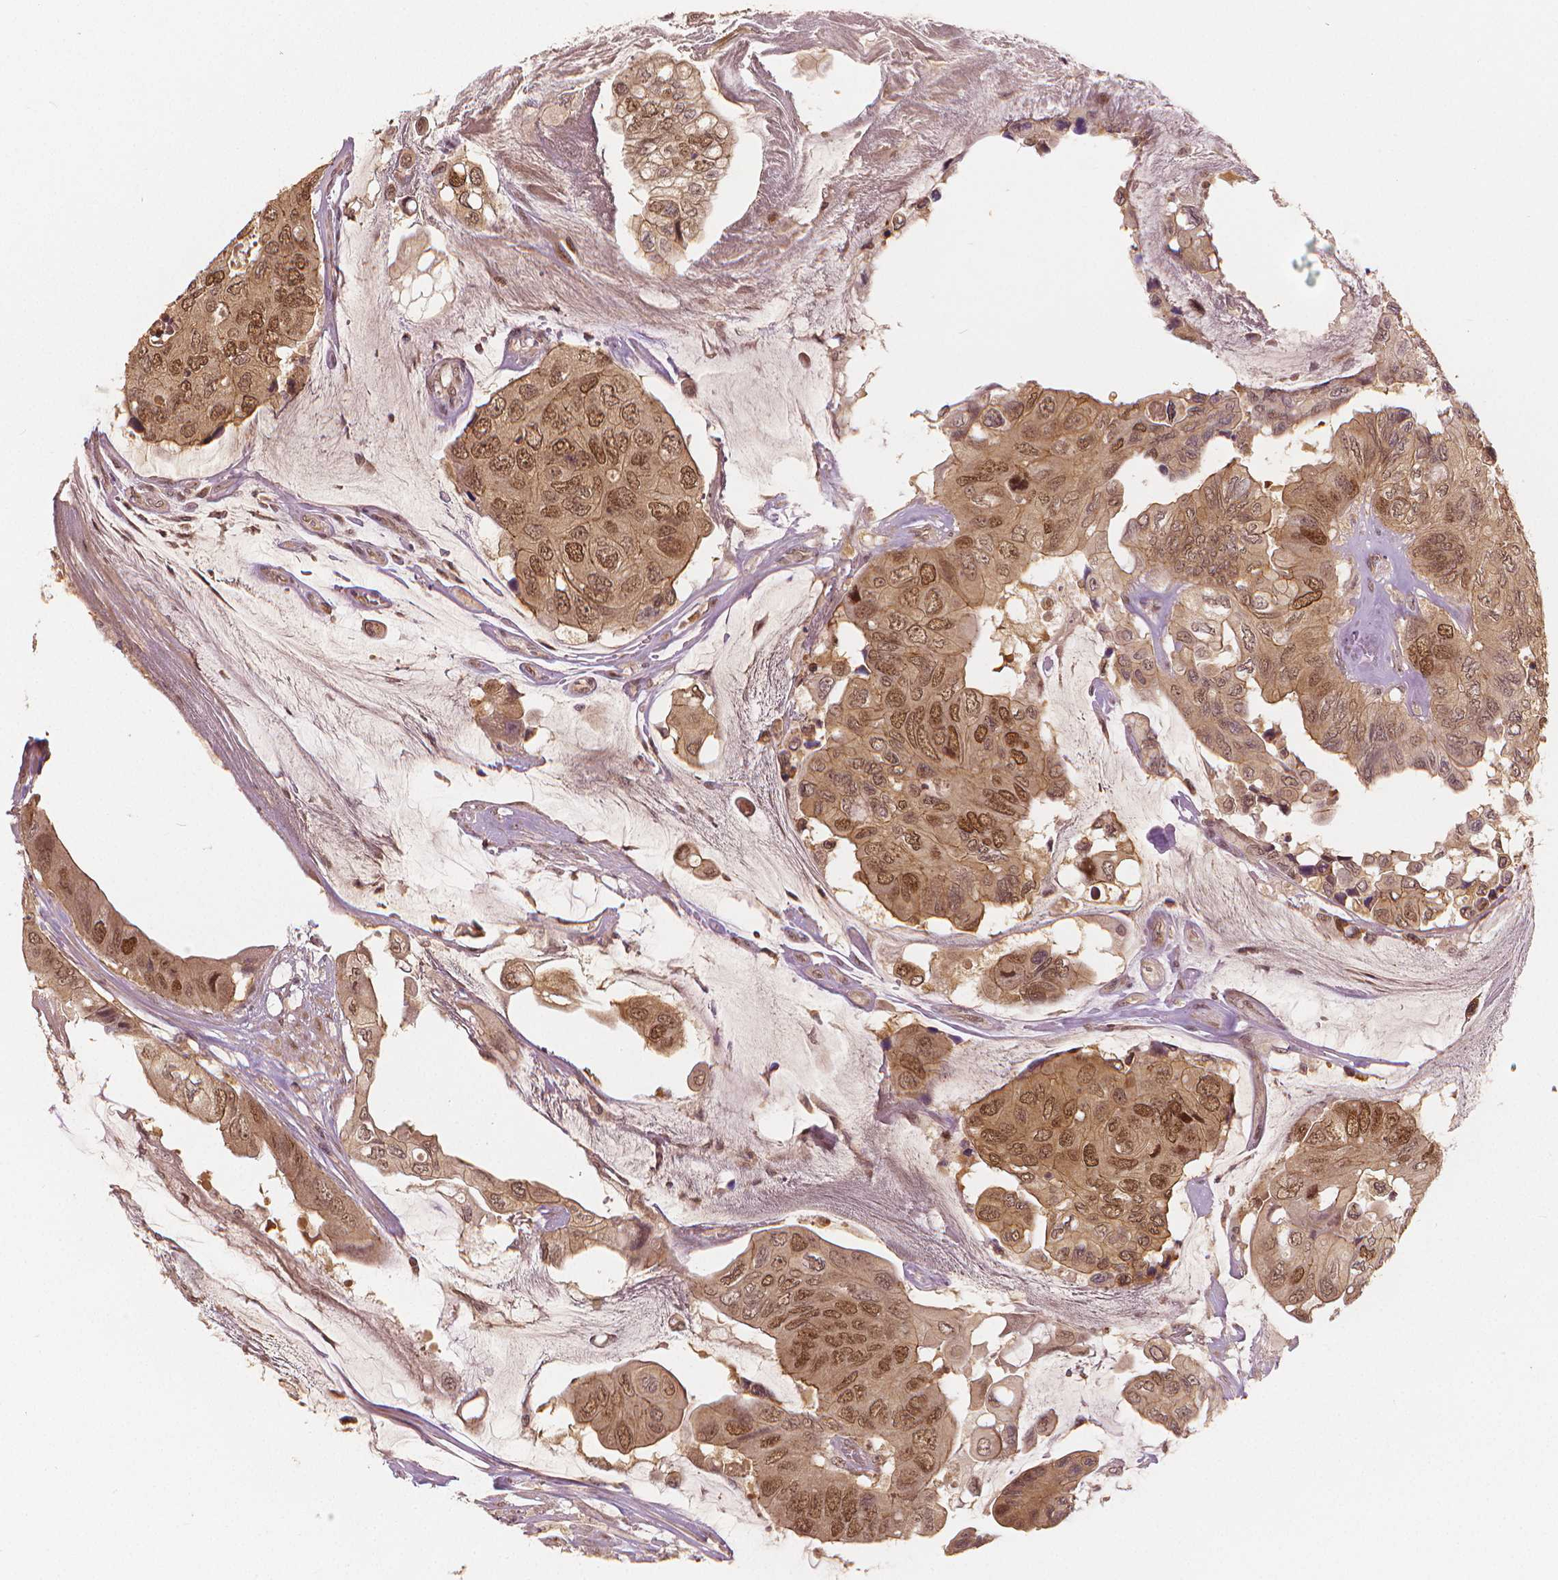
{"staining": {"intensity": "moderate", "quantity": ">75%", "location": "nuclear"}, "tissue": "colorectal cancer", "cell_type": "Tumor cells", "image_type": "cancer", "snomed": [{"axis": "morphology", "description": "Adenocarcinoma, NOS"}, {"axis": "topography", "description": "Rectum"}], "caption": "Protein analysis of adenocarcinoma (colorectal) tissue reveals moderate nuclear staining in approximately >75% of tumor cells.", "gene": "NSD2", "patient": {"sex": "male", "age": 63}}